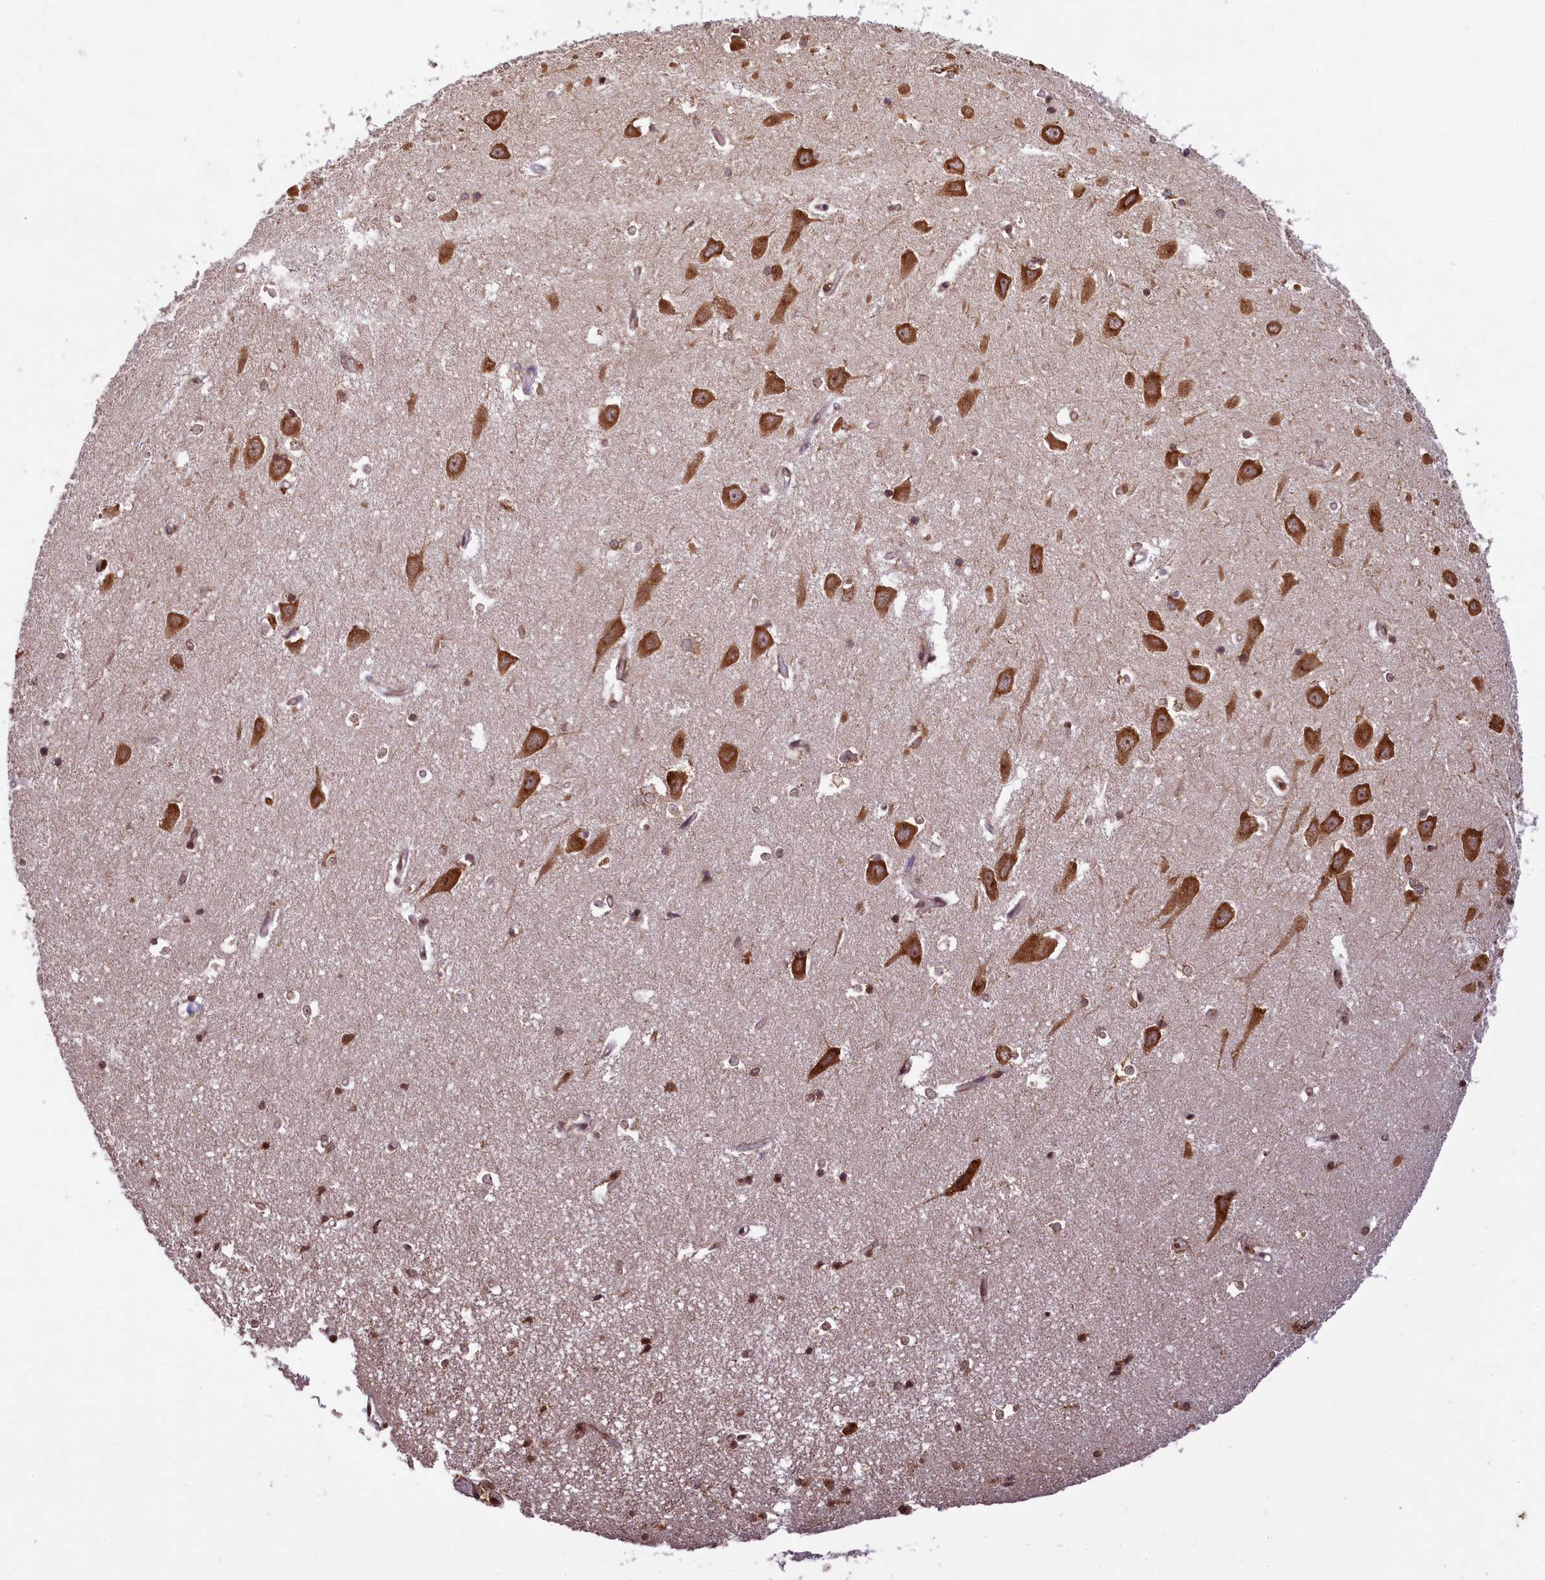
{"staining": {"intensity": "moderate", "quantity": "25%-75%", "location": "cytoplasmic/membranous"}, "tissue": "hippocampus", "cell_type": "Glial cells", "image_type": "normal", "snomed": [{"axis": "morphology", "description": "Normal tissue, NOS"}, {"axis": "topography", "description": "Hippocampus"}], "caption": "IHC image of normal hippocampus stained for a protein (brown), which shows medium levels of moderate cytoplasmic/membranous positivity in about 25%-75% of glial cells.", "gene": "LARP4", "patient": {"sex": "male", "age": 70}}